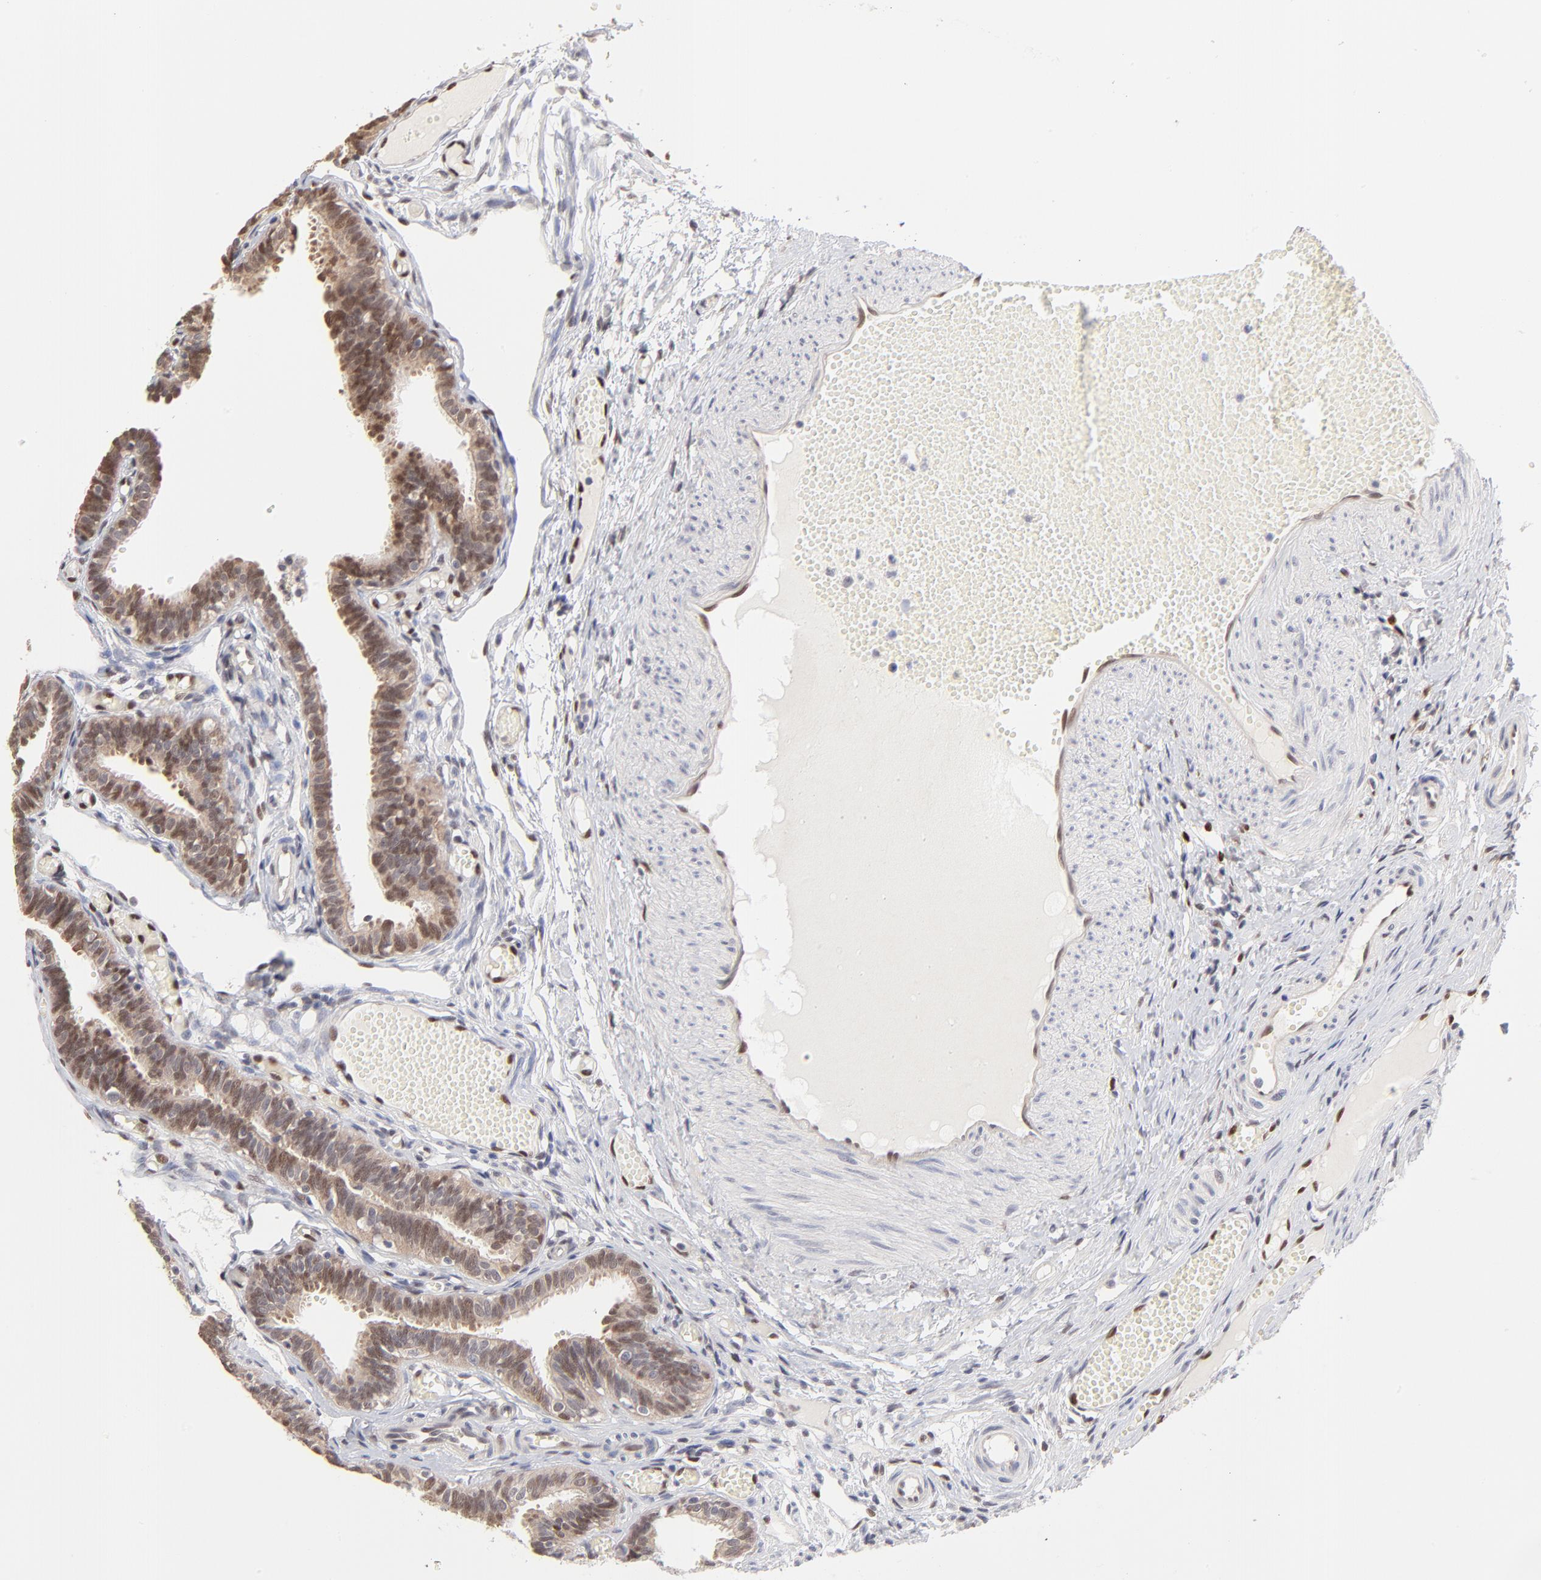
{"staining": {"intensity": "moderate", "quantity": ">75%", "location": "nuclear"}, "tissue": "fallopian tube", "cell_type": "Glandular cells", "image_type": "normal", "snomed": [{"axis": "morphology", "description": "Normal tissue, NOS"}, {"axis": "topography", "description": "Fallopian tube"}], "caption": "Moderate nuclear positivity for a protein is seen in approximately >75% of glandular cells of unremarkable fallopian tube using IHC.", "gene": "STAT3", "patient": {"sex": "female", "age": 29}}